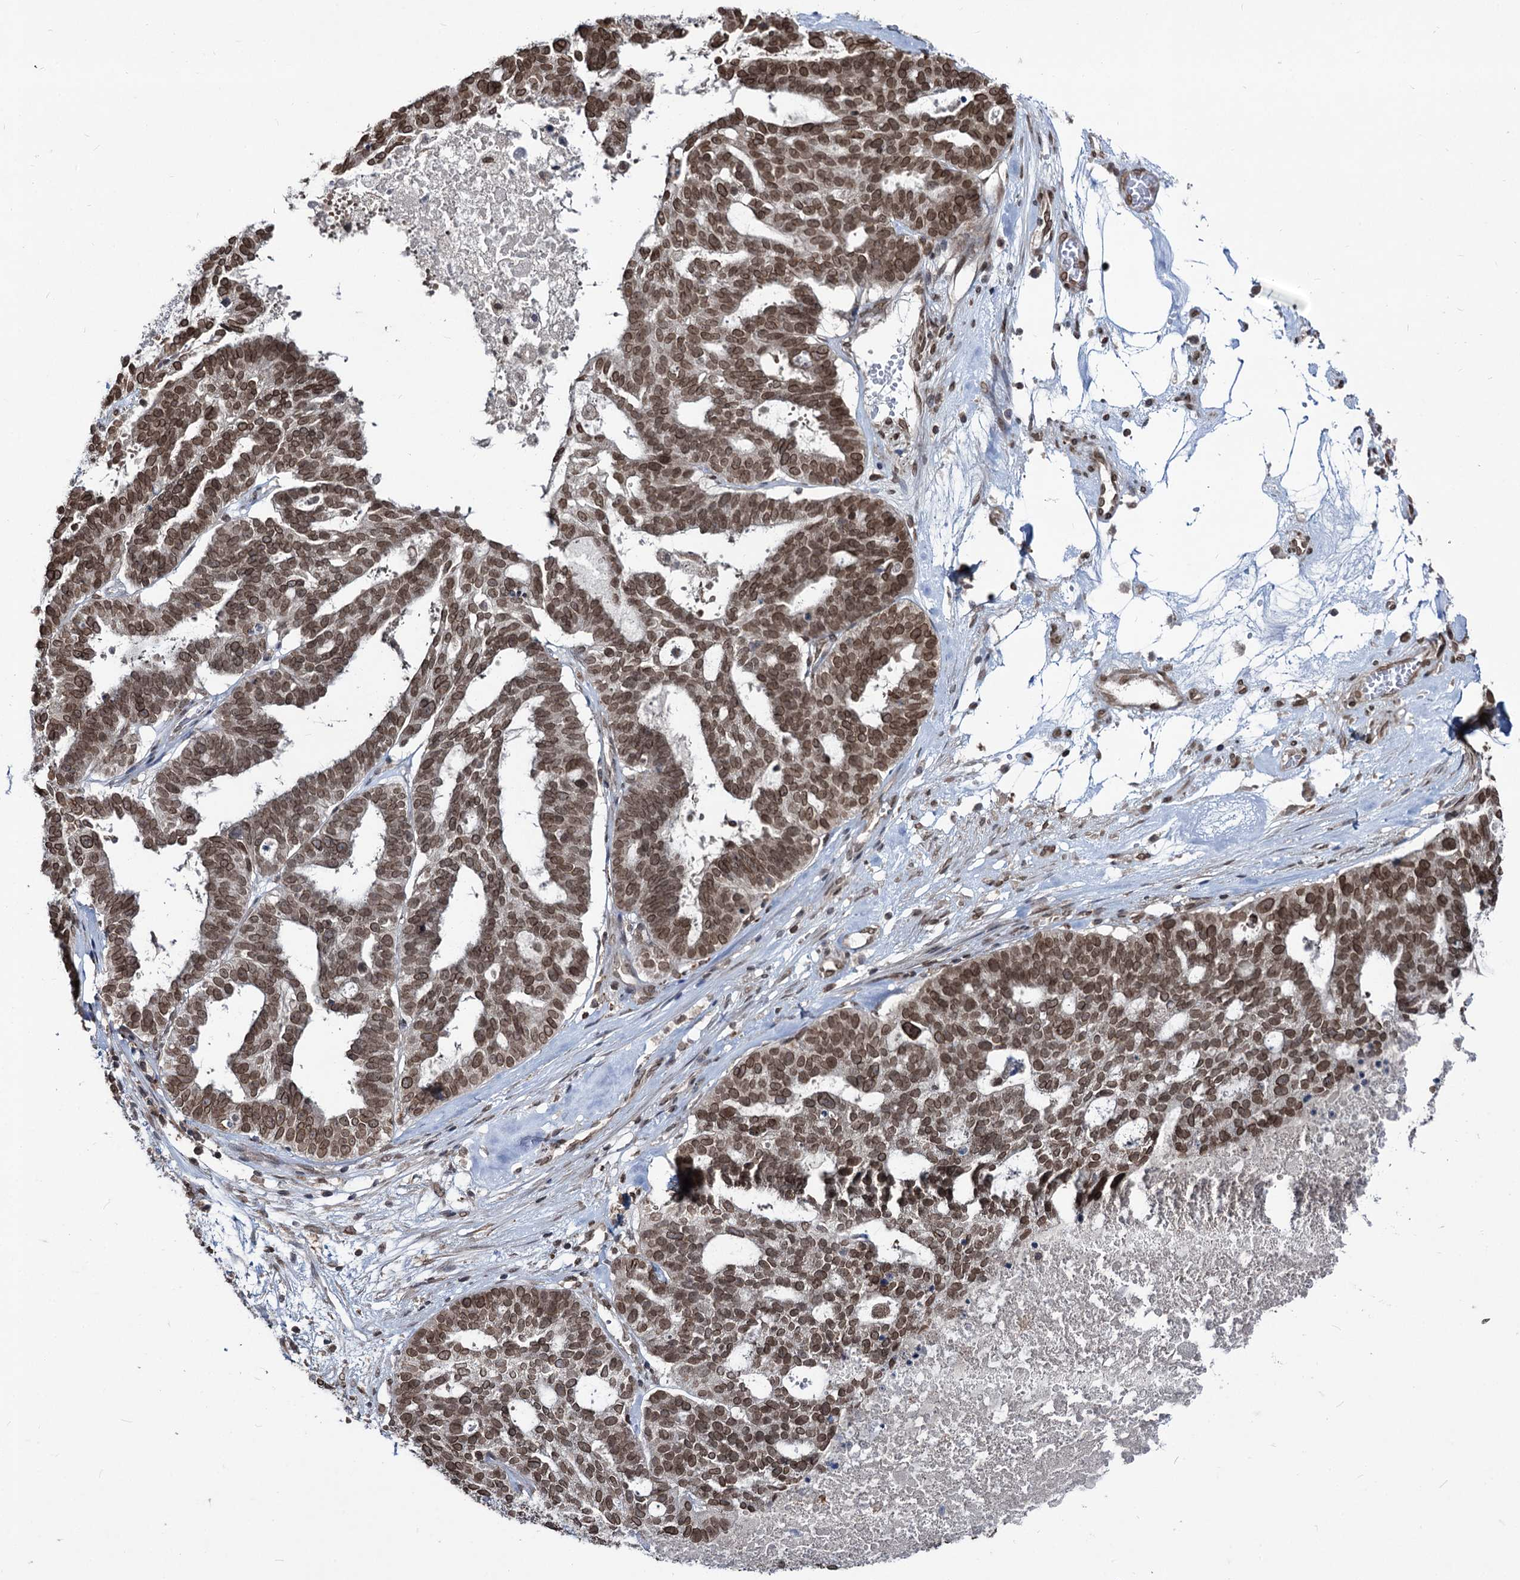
{"staining": {"intensity": "moderate", "quantity": ">75%", "location": "cytoplasmic/membranous,nuclear"}, "tissue": "ovarian cancer", "cell_type": "Tumor cells", "image_type": "cancer", "snomed": [{"axis": "morphology", "description": "Cystadenocarcinoma, serous, NOS"}, {"axis": "topography", "description": "Ovary"}], "caption": "DAB (3,3'-diaminobenzidine) immunohistochemical staining of ovarian serous cystadenocarcinoma displays moderate cytoplasmic/membranous and nuclear protein staining in approximately >75% of tumor cells.", "gene": "RNF6", "patient": {"sex": "female", "age": 59}}